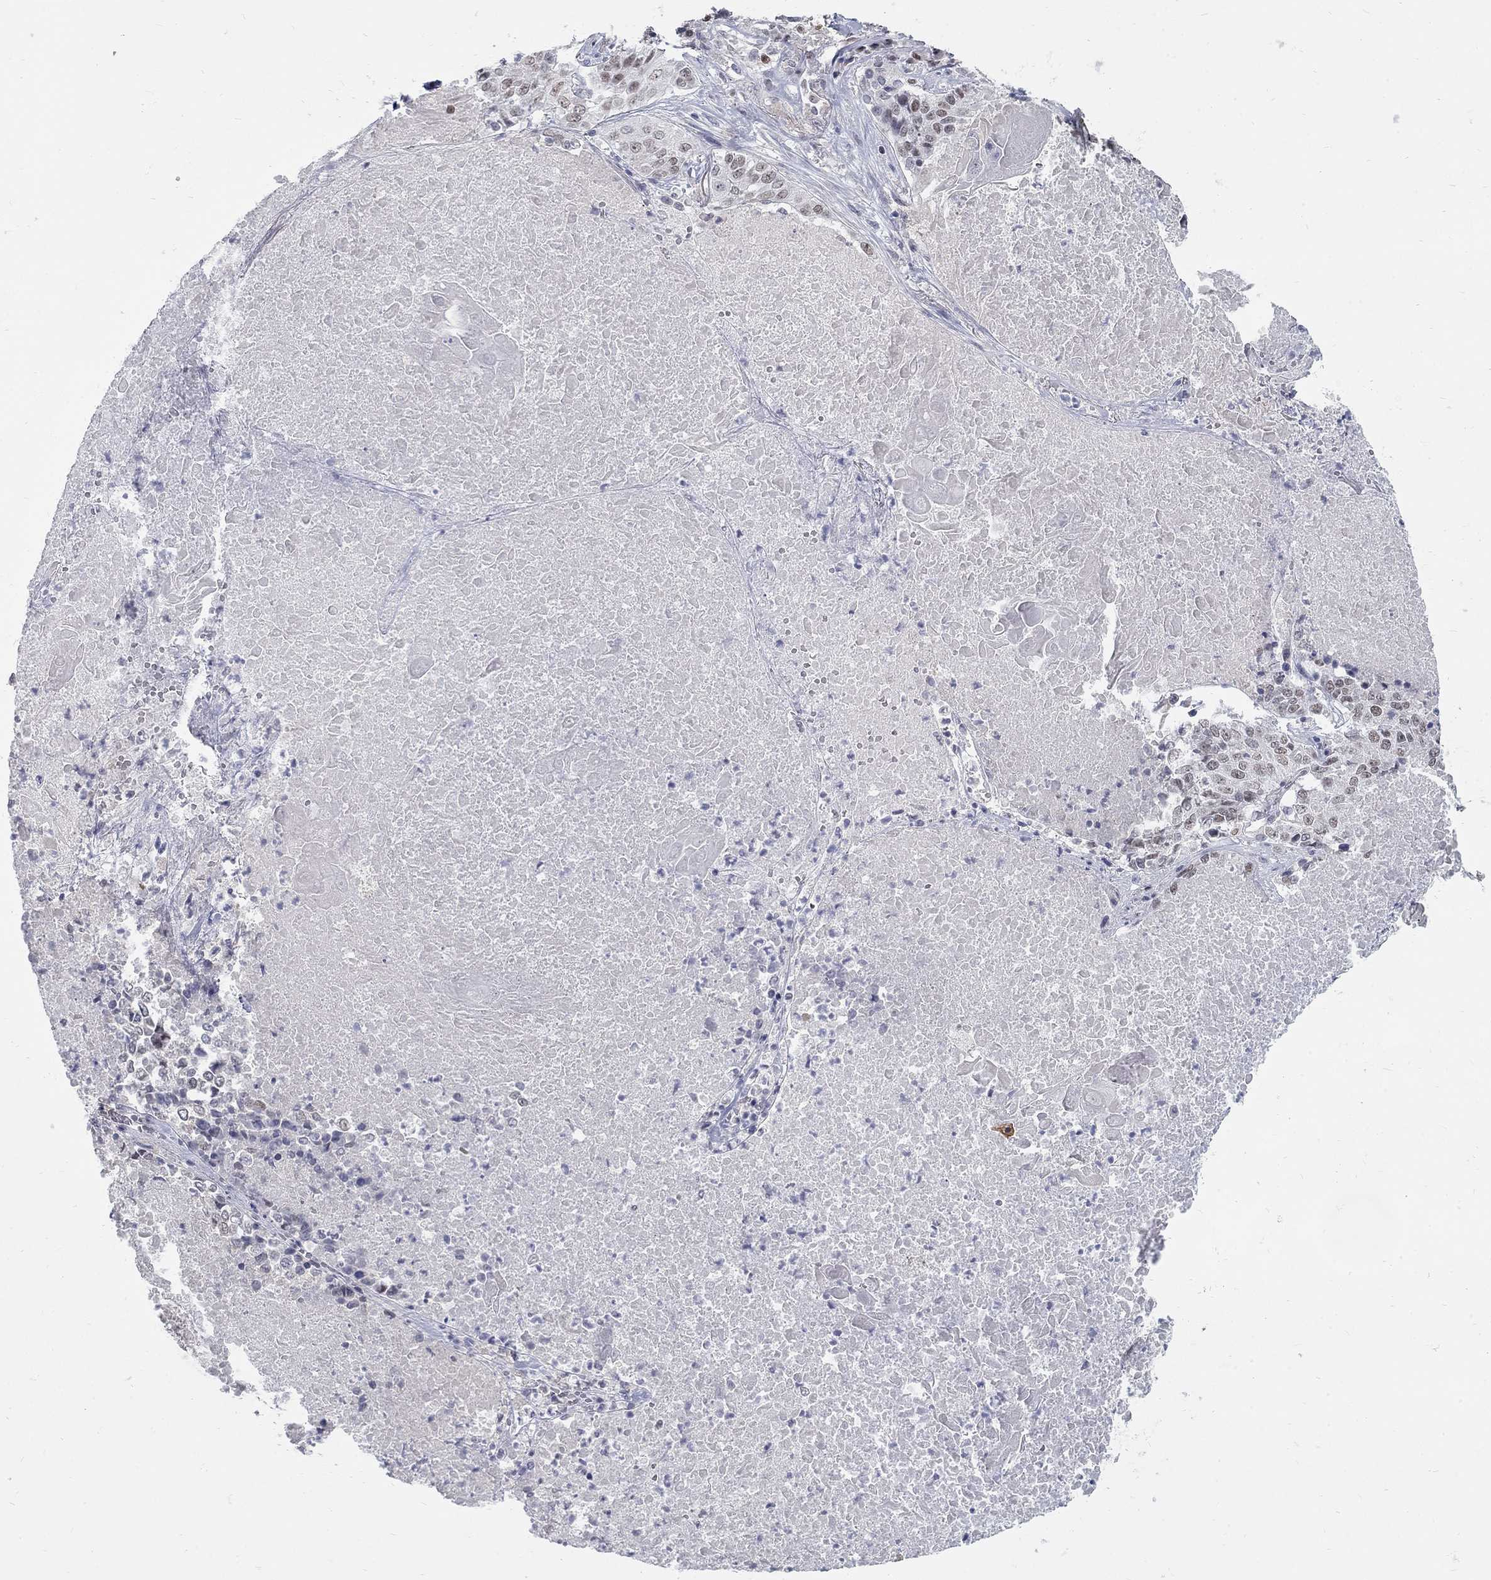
{"staining": {"intensity": "moderate", "quantity": "25%-75%", "location": "nuclear"}, "tissue": "lung cancer", "cell_type": "Tumor cells", "image_type": "cancer", "snomed": [{"axis": "morphology", "description": "Squamous cell carcinoma, NOS"}, {"axis": "topography", "description": "Lung"}], "caption": "High-power microscopy captured an immunohistochemistry (IHC) histopathology image of lung squamous cell carcinoma, revealing moderate nuclear staining in about 25%-75% of tumor cells.", "gene": "GCFC2", "patient": {"sex": "male", "age": 64}}